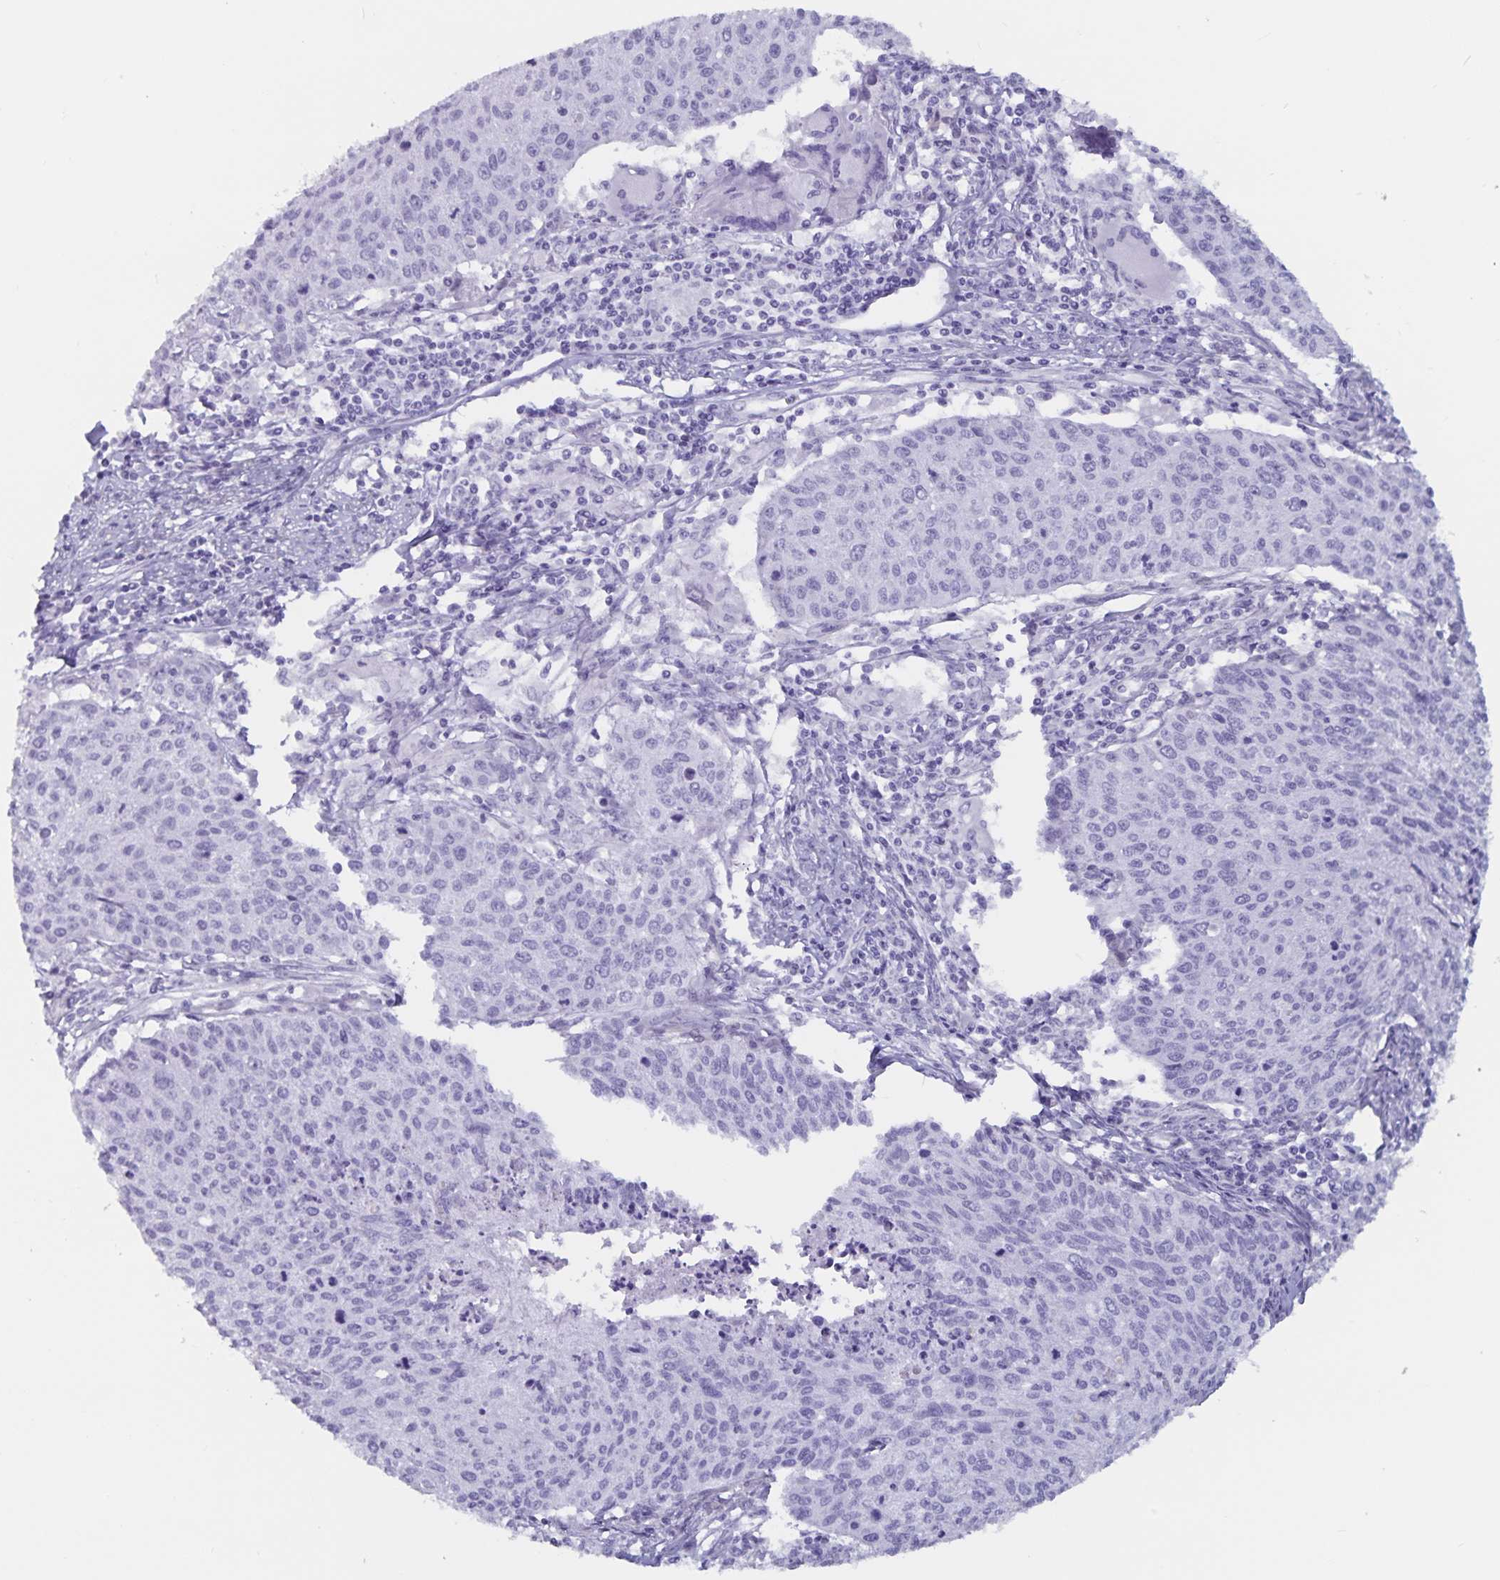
{"staining": {"intensity": "negative", "quantity": "none", "location": "none"}, "tissue": "cervical cancer", "cell_type": "Tumor cells", "image_type": "cancer", "snomed": [{"axis": "morphology", "description": "Squamous cell carcinoma, NOS"}, {"axis": "topography", "description": "Cervix"}], "caption": "Immunohistochemistry micrograph of neoplastic tissue: cervical cancer (squamous cell carcinoma) stained with DAB (3,3'-diaminobenzidine) displays no significant protein staining in tumor cells.", "gene": "GPR137", "patient": {"sex": "female", "age": 38}}